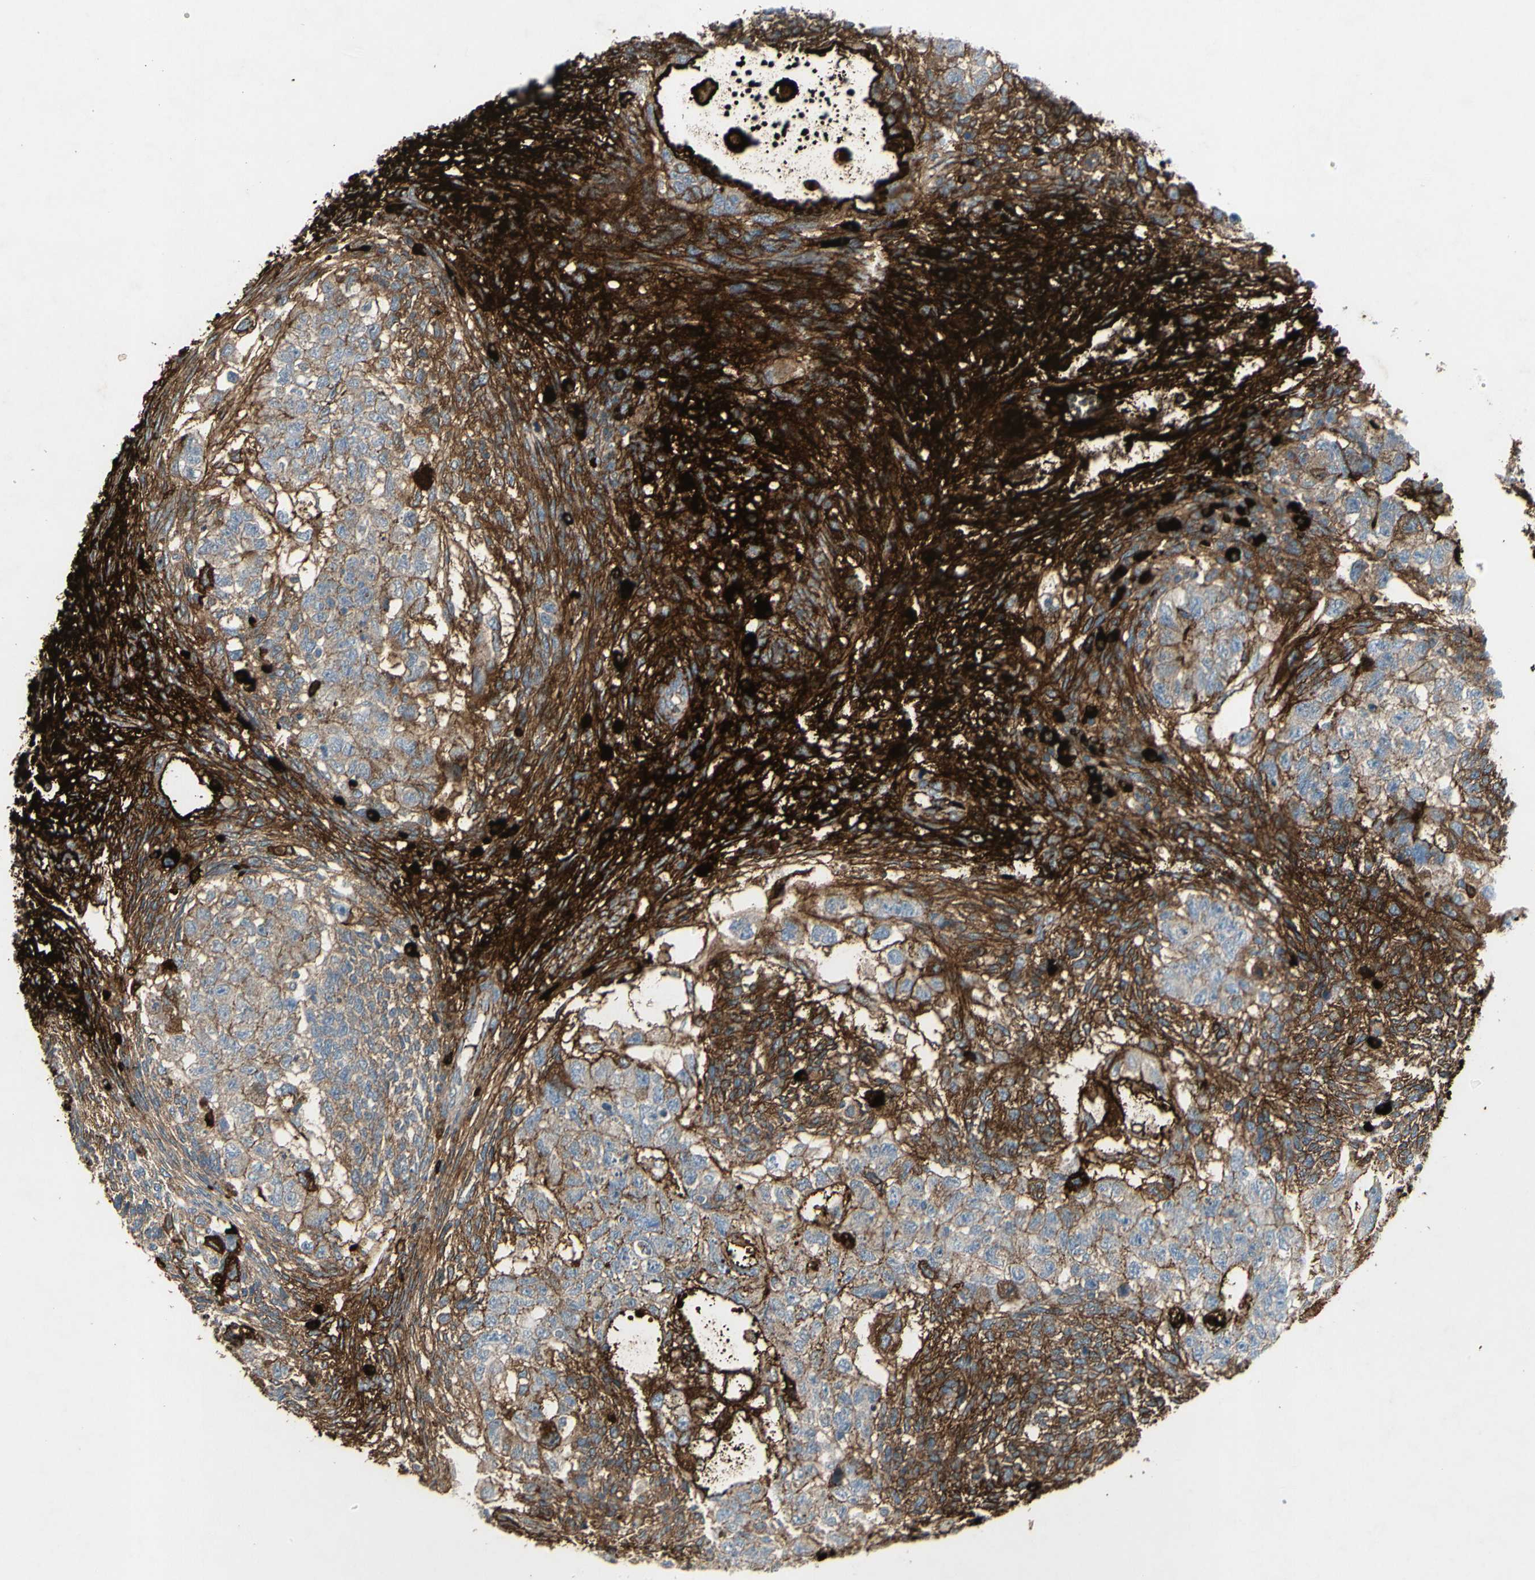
{"staining": {"intensity": "weak", "quantity": "25%-75%", "location": "cytoplasmic/membranous"}, "tissue": "testis cancer", "cell_type": "Tumor cells", "image_type": "cancer", "snomed": [{"axis": "morphology", "description": "Normal tissue, NOS"}, {"axis": "morphology", "description": "Carcinoma, Embryonal, NOS"}, {"axis": "topography", "description": "Testis"}], "caption": "Immunohistochemistry (IHC) of human testis cancer demonstrates low levels of weak cytoplasmic/membranous staining in about 25%-75% of tumor cells. Immunohistochemistry stains the protein of interest in brown and the nuclei are stained blue.", "gene": "IGHM", "patient": {"sex": "male", "age": 36}}